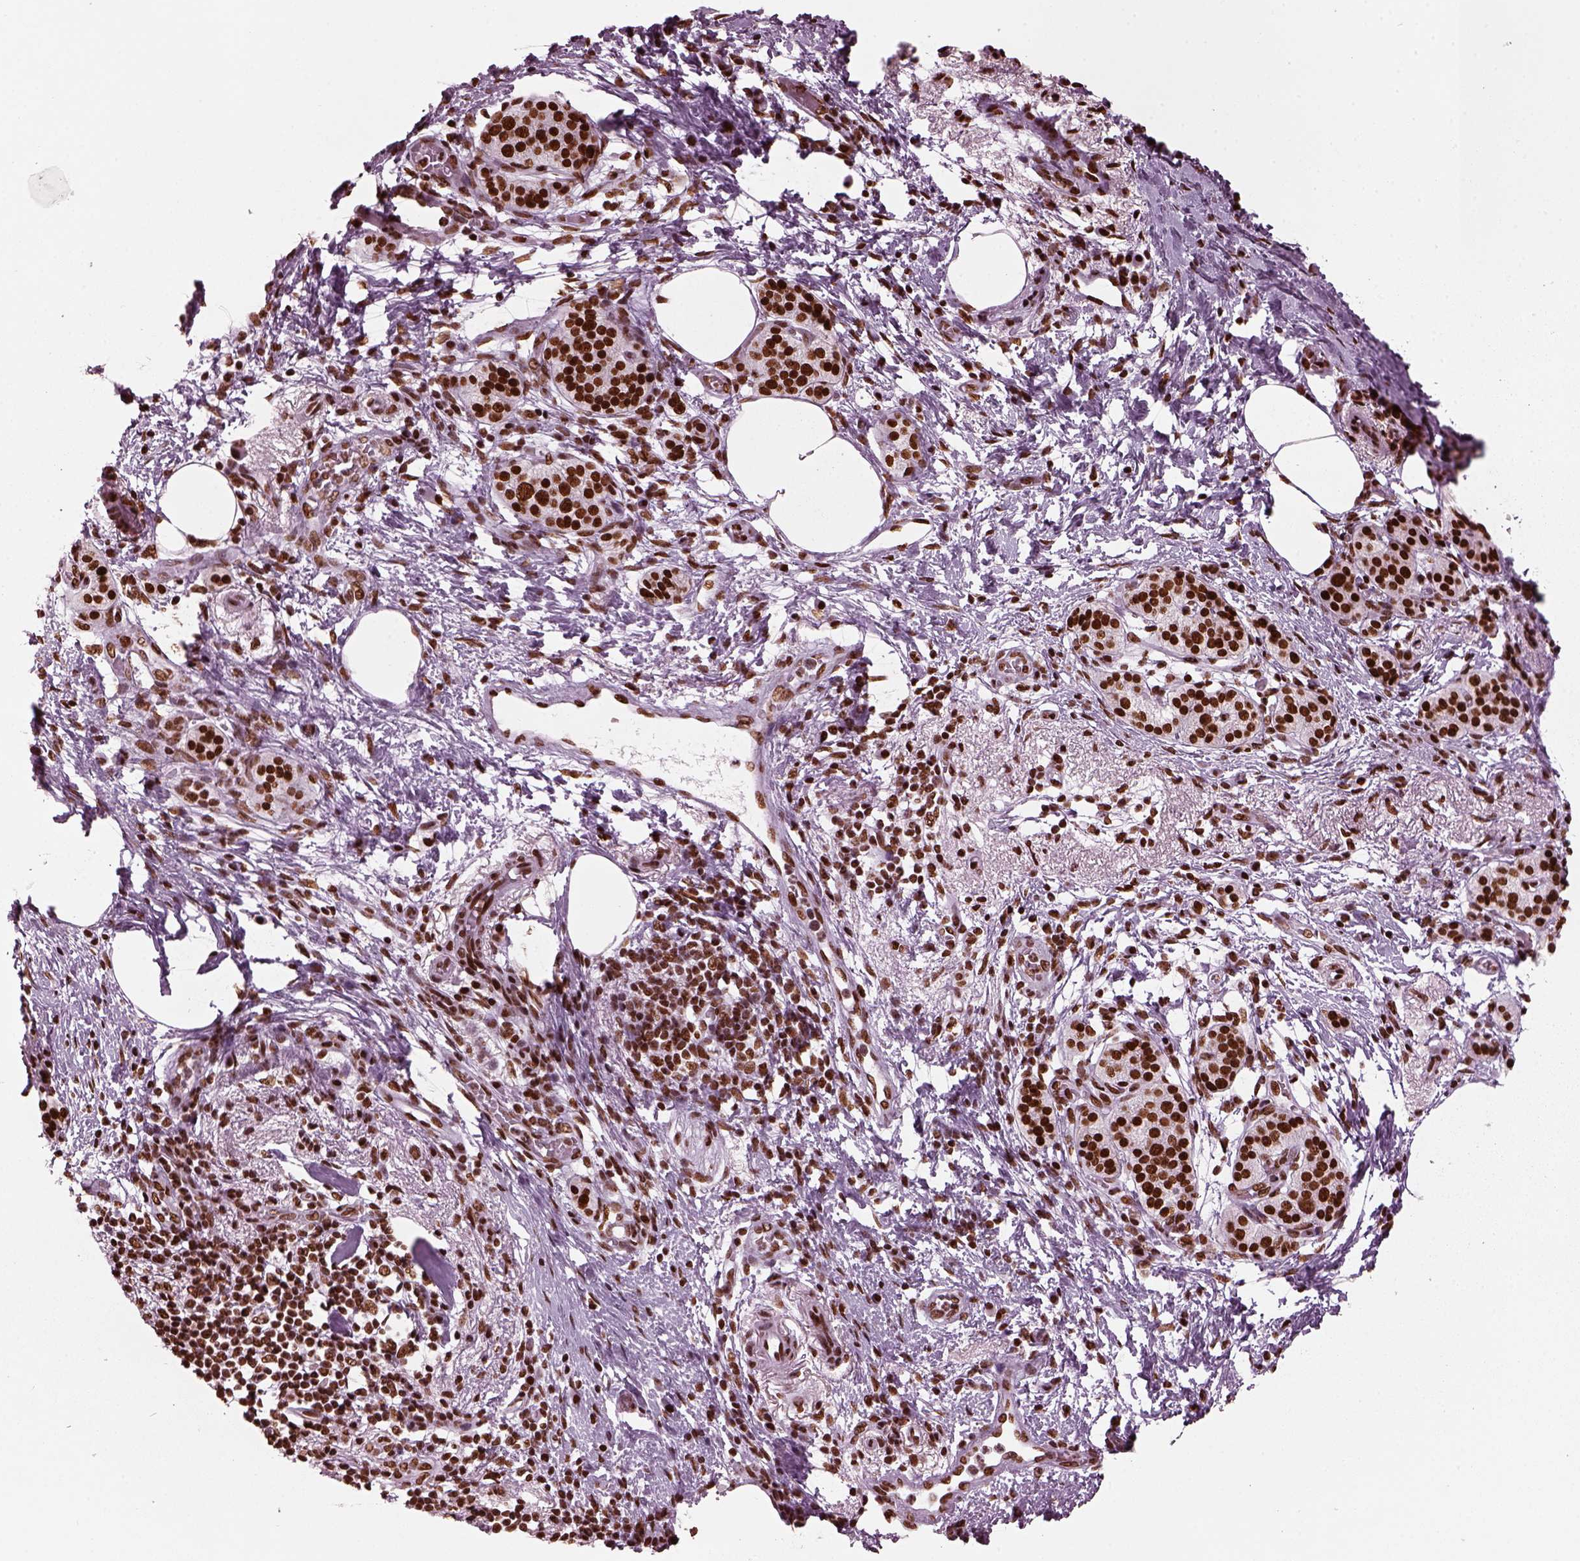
{"staining": {"intensity": "strong", "quantity": ">75%", "location": "nuclear"}, "tissue": "pancreatic cancer", "cell_type": "Tumor cells", "image_type": "cancer", "snomed": [{"axis": "morphology", "description": "Adenocarcinoma, NOS"}, {"axis": "topography", "description": "Pancreas"}], "caption": "This is an image of IHC staining of pancreatic adenocarcinoma, which shows strong staining in the nuclear of tumor cells.", "gene": "CBFA2T3", "patient": {"sex": "female", "age": 72}}